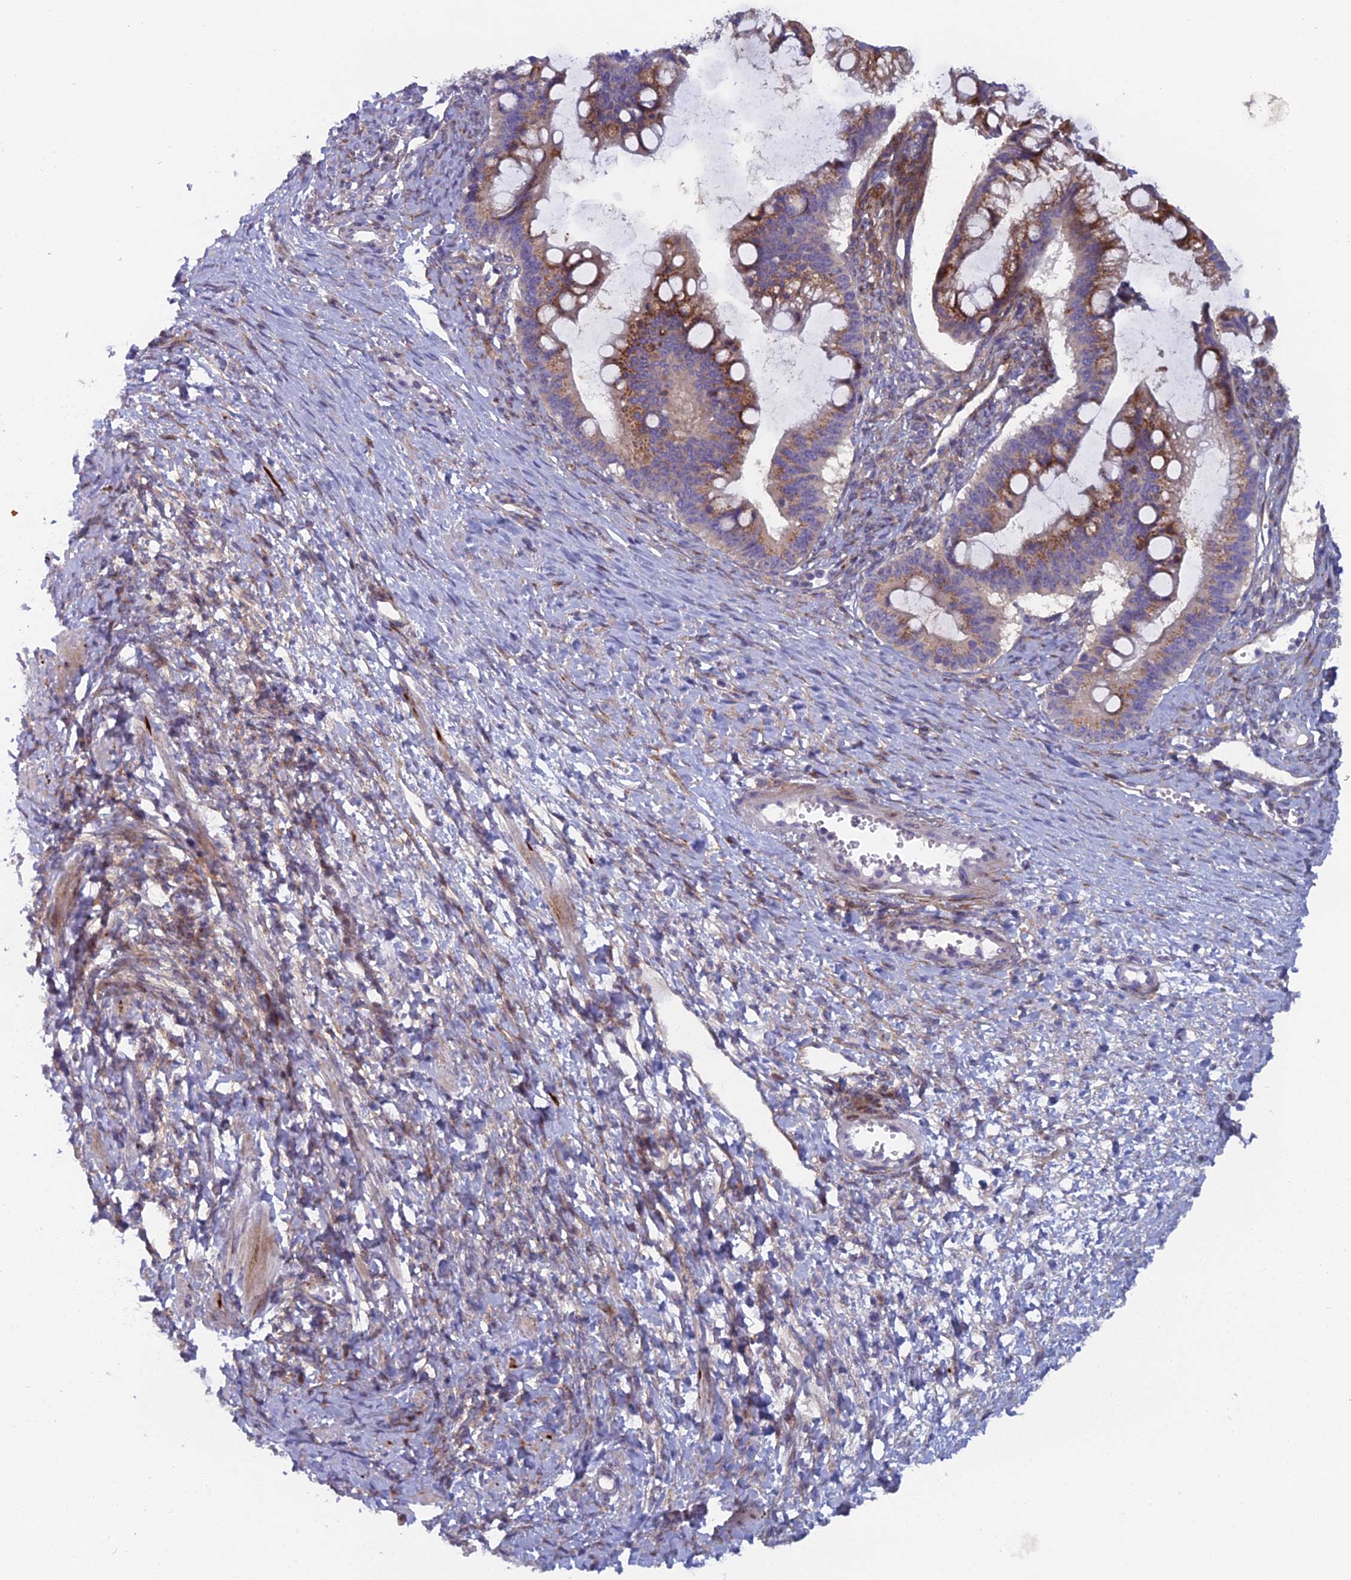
{"staining": {"intensity": "strong", "quantity": "25%-75%", "location": "cytoplasmic/membranous"}, "tissue": "ovarian cancer", "cell_type": "Tumor cells", "image_type": "cancer", "snomed": [{"axis": "morphology", "description": "Cystadenocarcinoma, mucinous, NOS"}, {"axis": "topography", "description": "Ovary"}], "caption": "Ovarian cancer (mucinous cystadenocarcinoma) stained with immunohistochemistry (IHC) reveals strong cytoplasmic/membranous positivity in about 25%-75% of tumor cells. The protein of interest is shown in brown color, while the nuclei are stained blue.", "gene": "B9D2", "patient": {"sex": "female", "age": 73}}